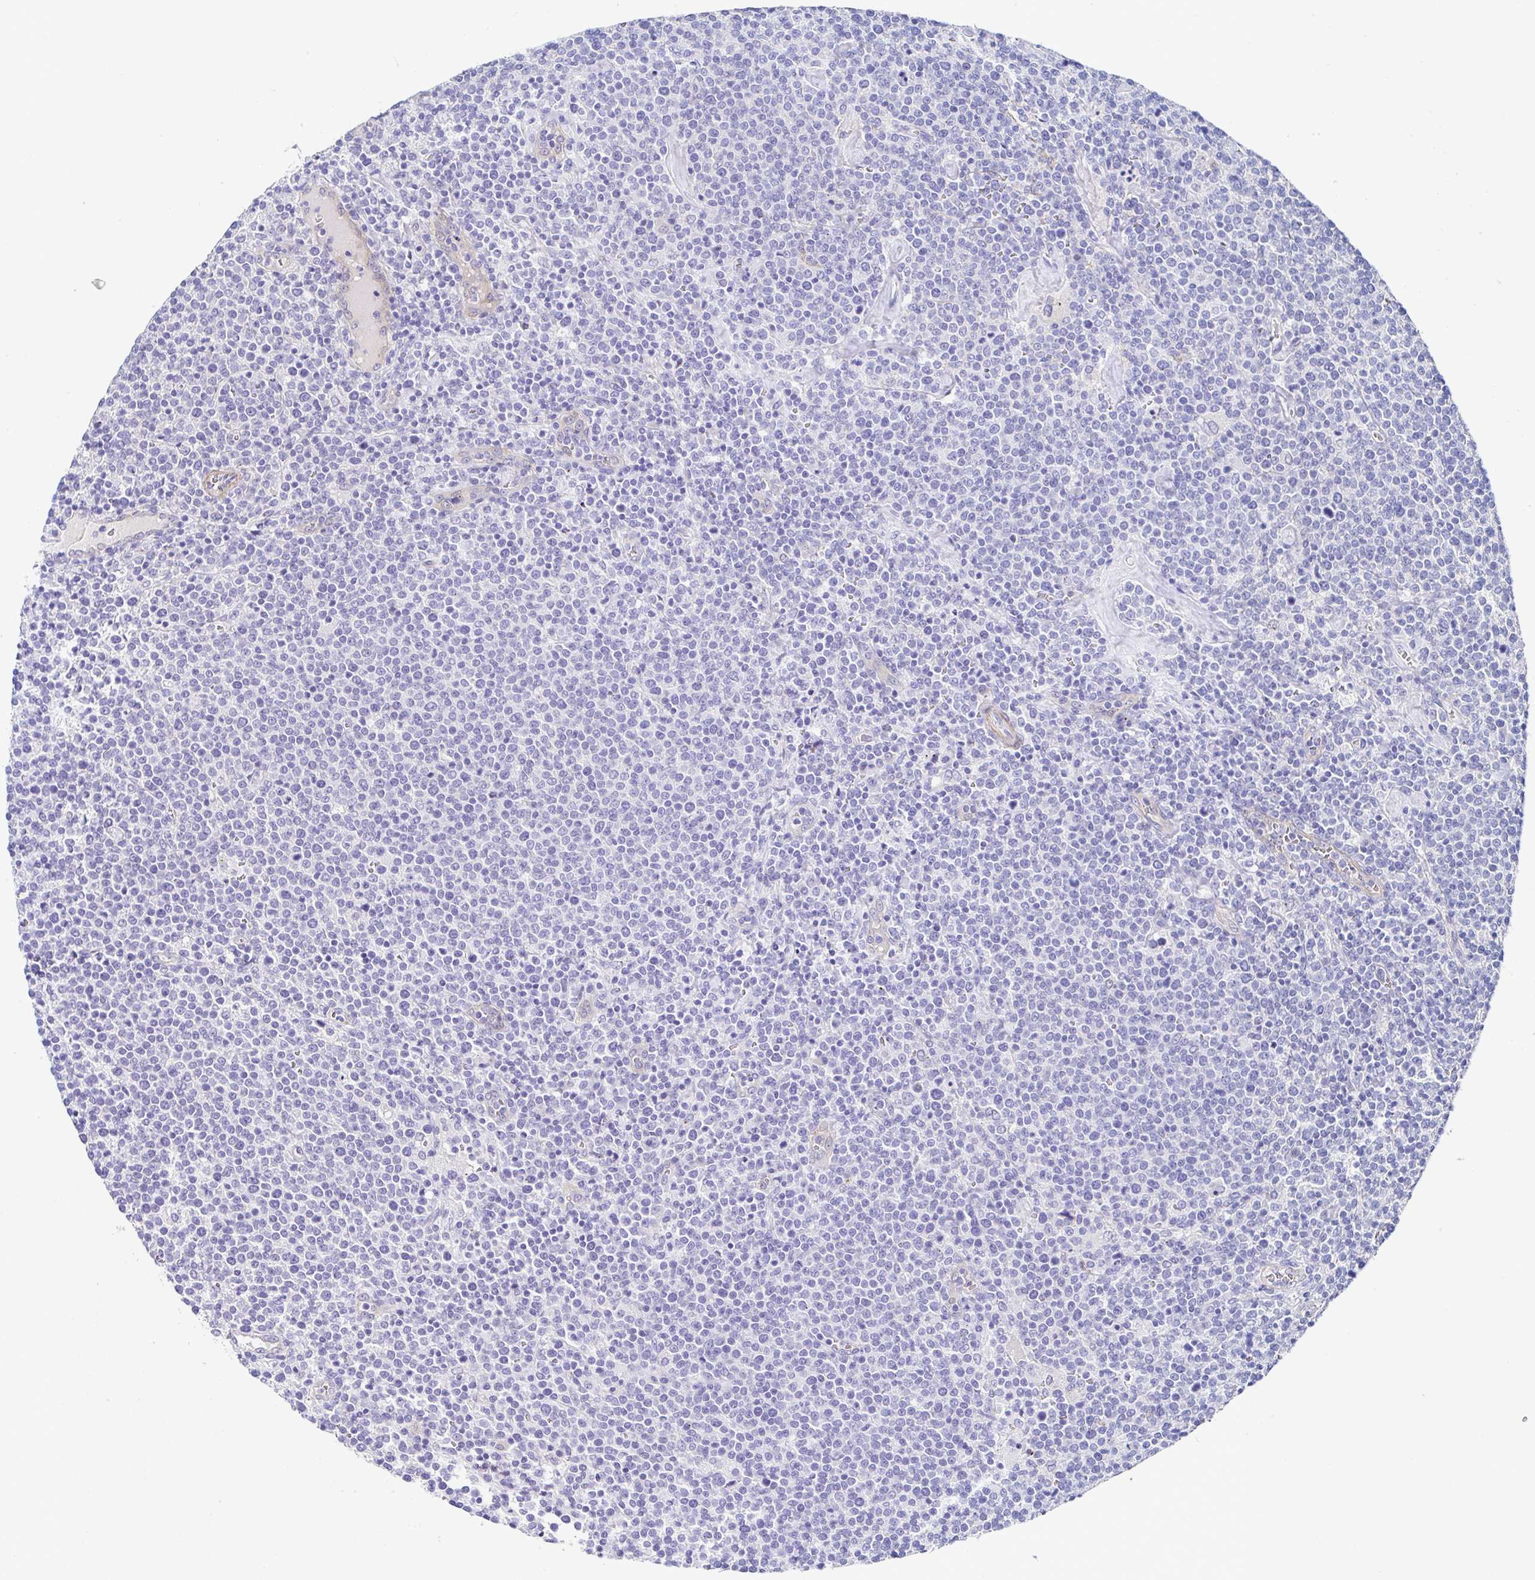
{"staining": {"intensity": "negative", "quantity": "none", "location": "none"}, "tissue": "lymphoma", "cell_type": "Tumor cells", "image_type": "cancer", "snomed": [{"axis": "morphology", "description": "Malignant lymphoma, non-Hodgkin's type, High grade"}, {"axis": "topography", "description": "Lymph node"}], "caption": "Immunohistochemical staining of human lymphoma demonstrates no significant staining in tumor cells.", "gene": "PPFIA4", "patient": {"sex": "male", "age": 61}}